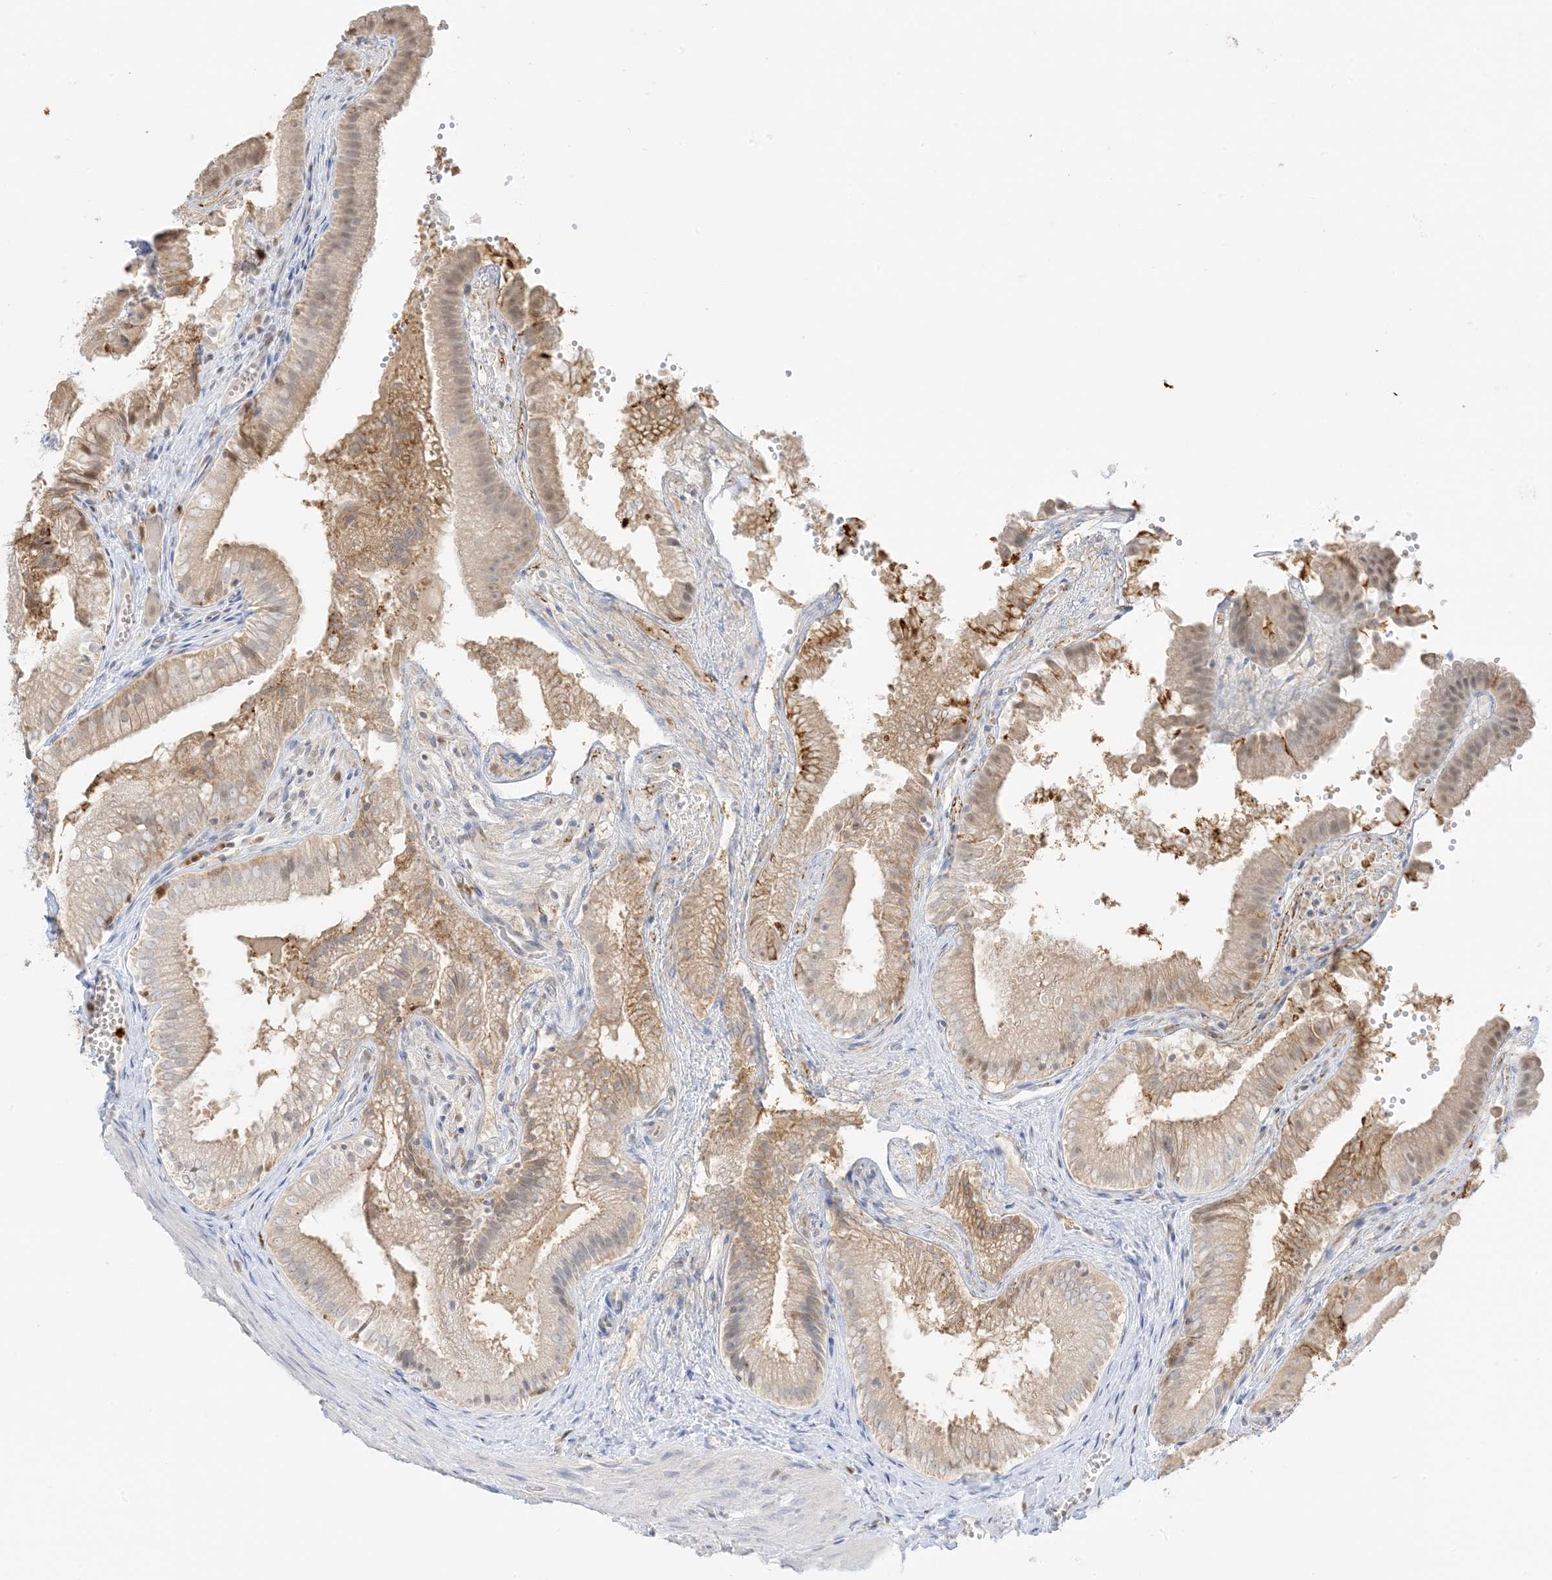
{"staining": {"intensity": "weak", "quantity": ">75%", "location": "cytoplasmic/membranous,nuclear"}, "tissue": "gallbladder", "cell_type": "Glandular cells", "image_type": "normal", "snomed": [{"axis": "morphology", "description": "Normal tissue, NOS"}, {"axis": "topography", "description": "Gallbladder"}], "caption": "Gallbladder stained with DAB immunohistochemistry (IHC) reveals low levels of weak cytoplasmic/membranous,nuclear expression in about >75% of glandular cells. (Brightfield microscopy of DAB IHC at high magnification).", "gene": "GCA", "patient": {"sex": "female", "age": 30}}